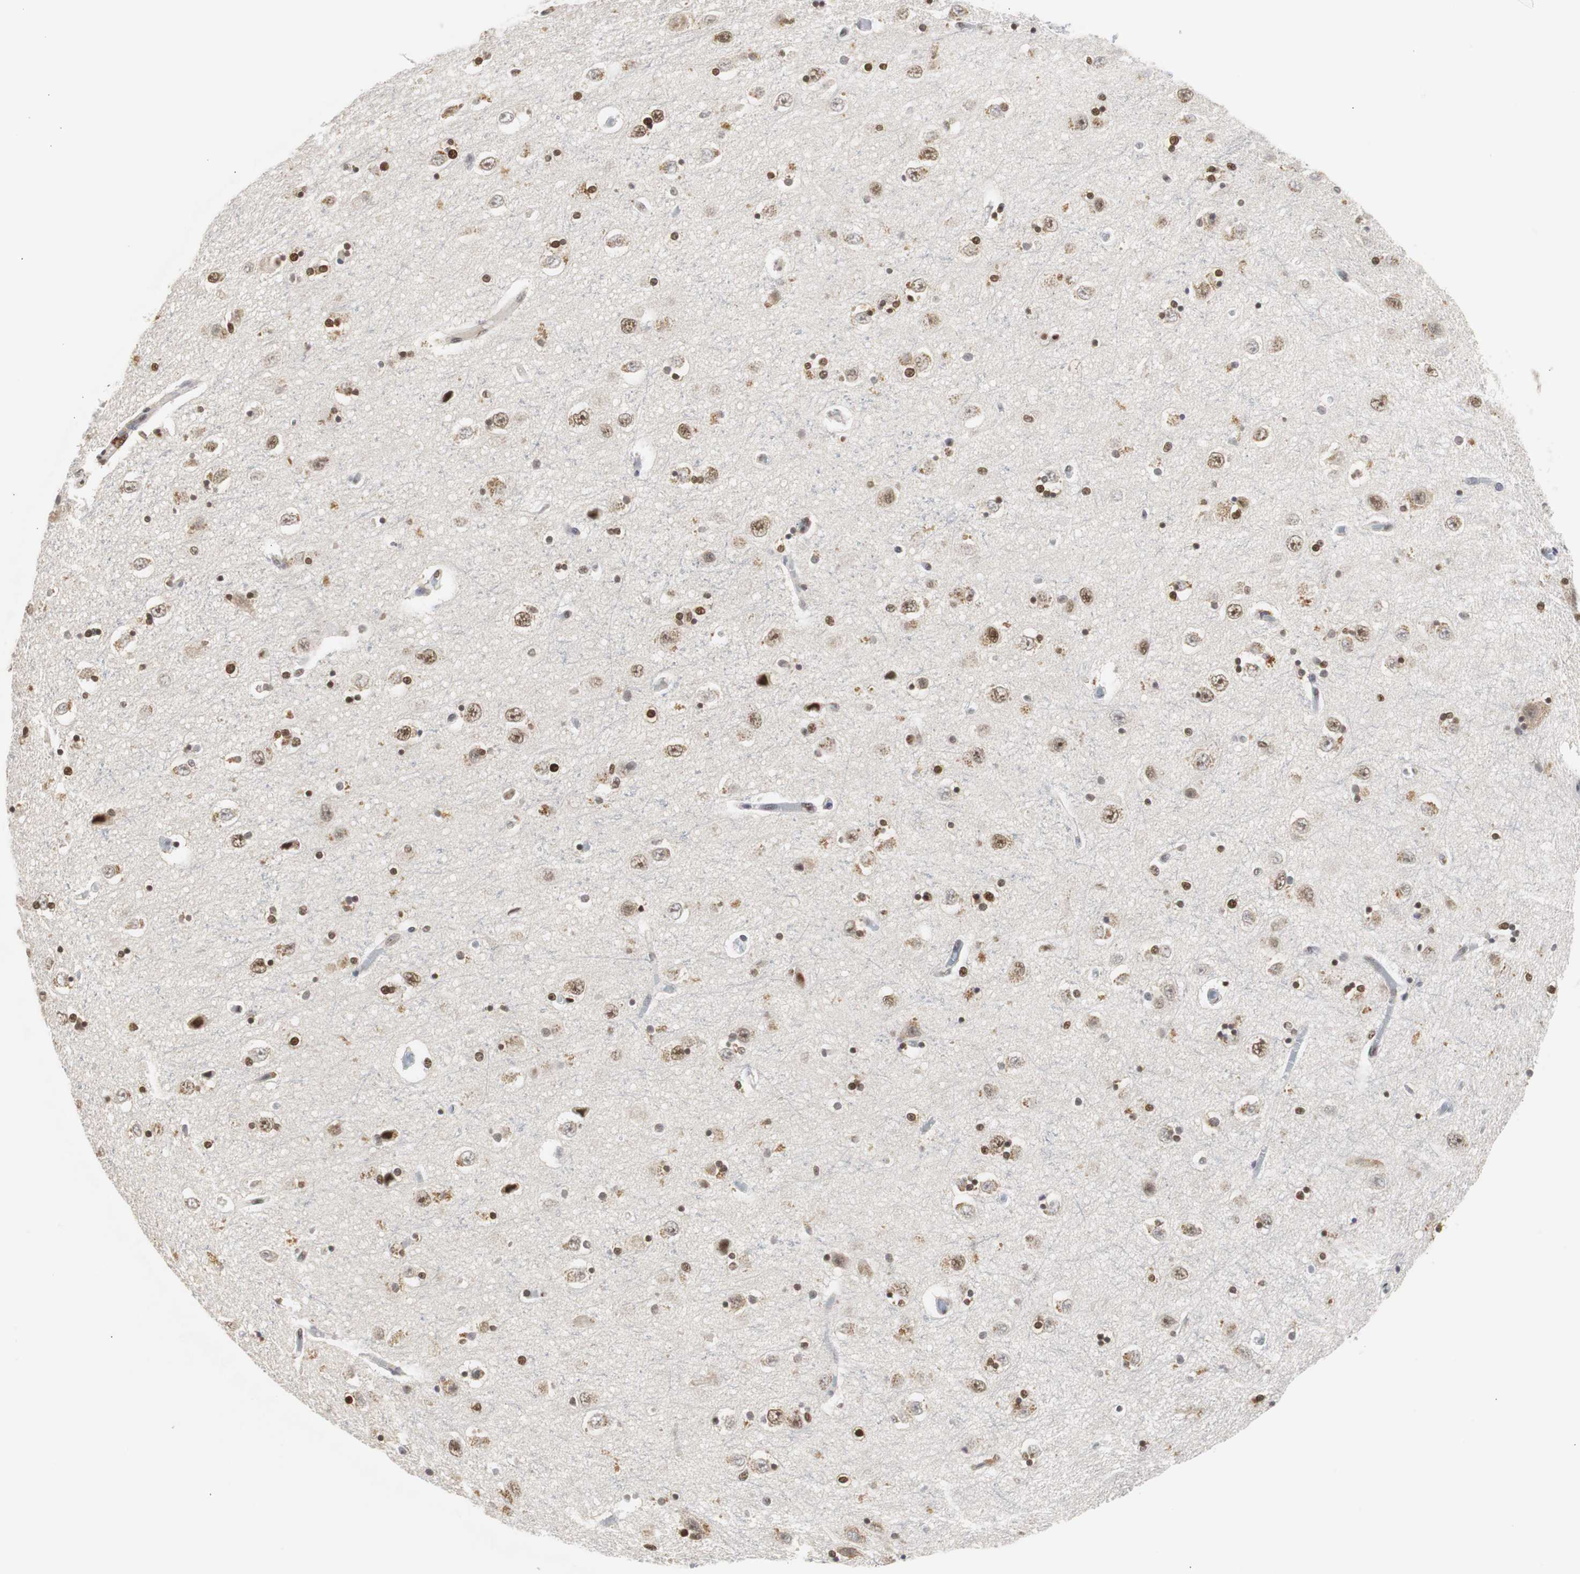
{"staining": {"intensity": "strong", "quantity": ">75%", "location": "nuclear"}, "tissue": "hippocampus", "cell_type": "Glial cells", "image_type": "normal", "snomed": [{"axis": "morphology", "description": "Normal tissue, NOS"}, {"axis": "topography", "description": "Hippocampus"}], "caption": "Immunohistochemistry (IHC) staining of normal hippocampus, which displays high levels of strong nuclear positivity in approximately >75% of glial cells indicating strong nuclear protein expression. The staining was performed using DAB (brown) for protein detection and nuclei were counterstained in hematoxylin (blue).", "gene": "ZFC3H1", "patient": {"sex": "female", "age": 54}}